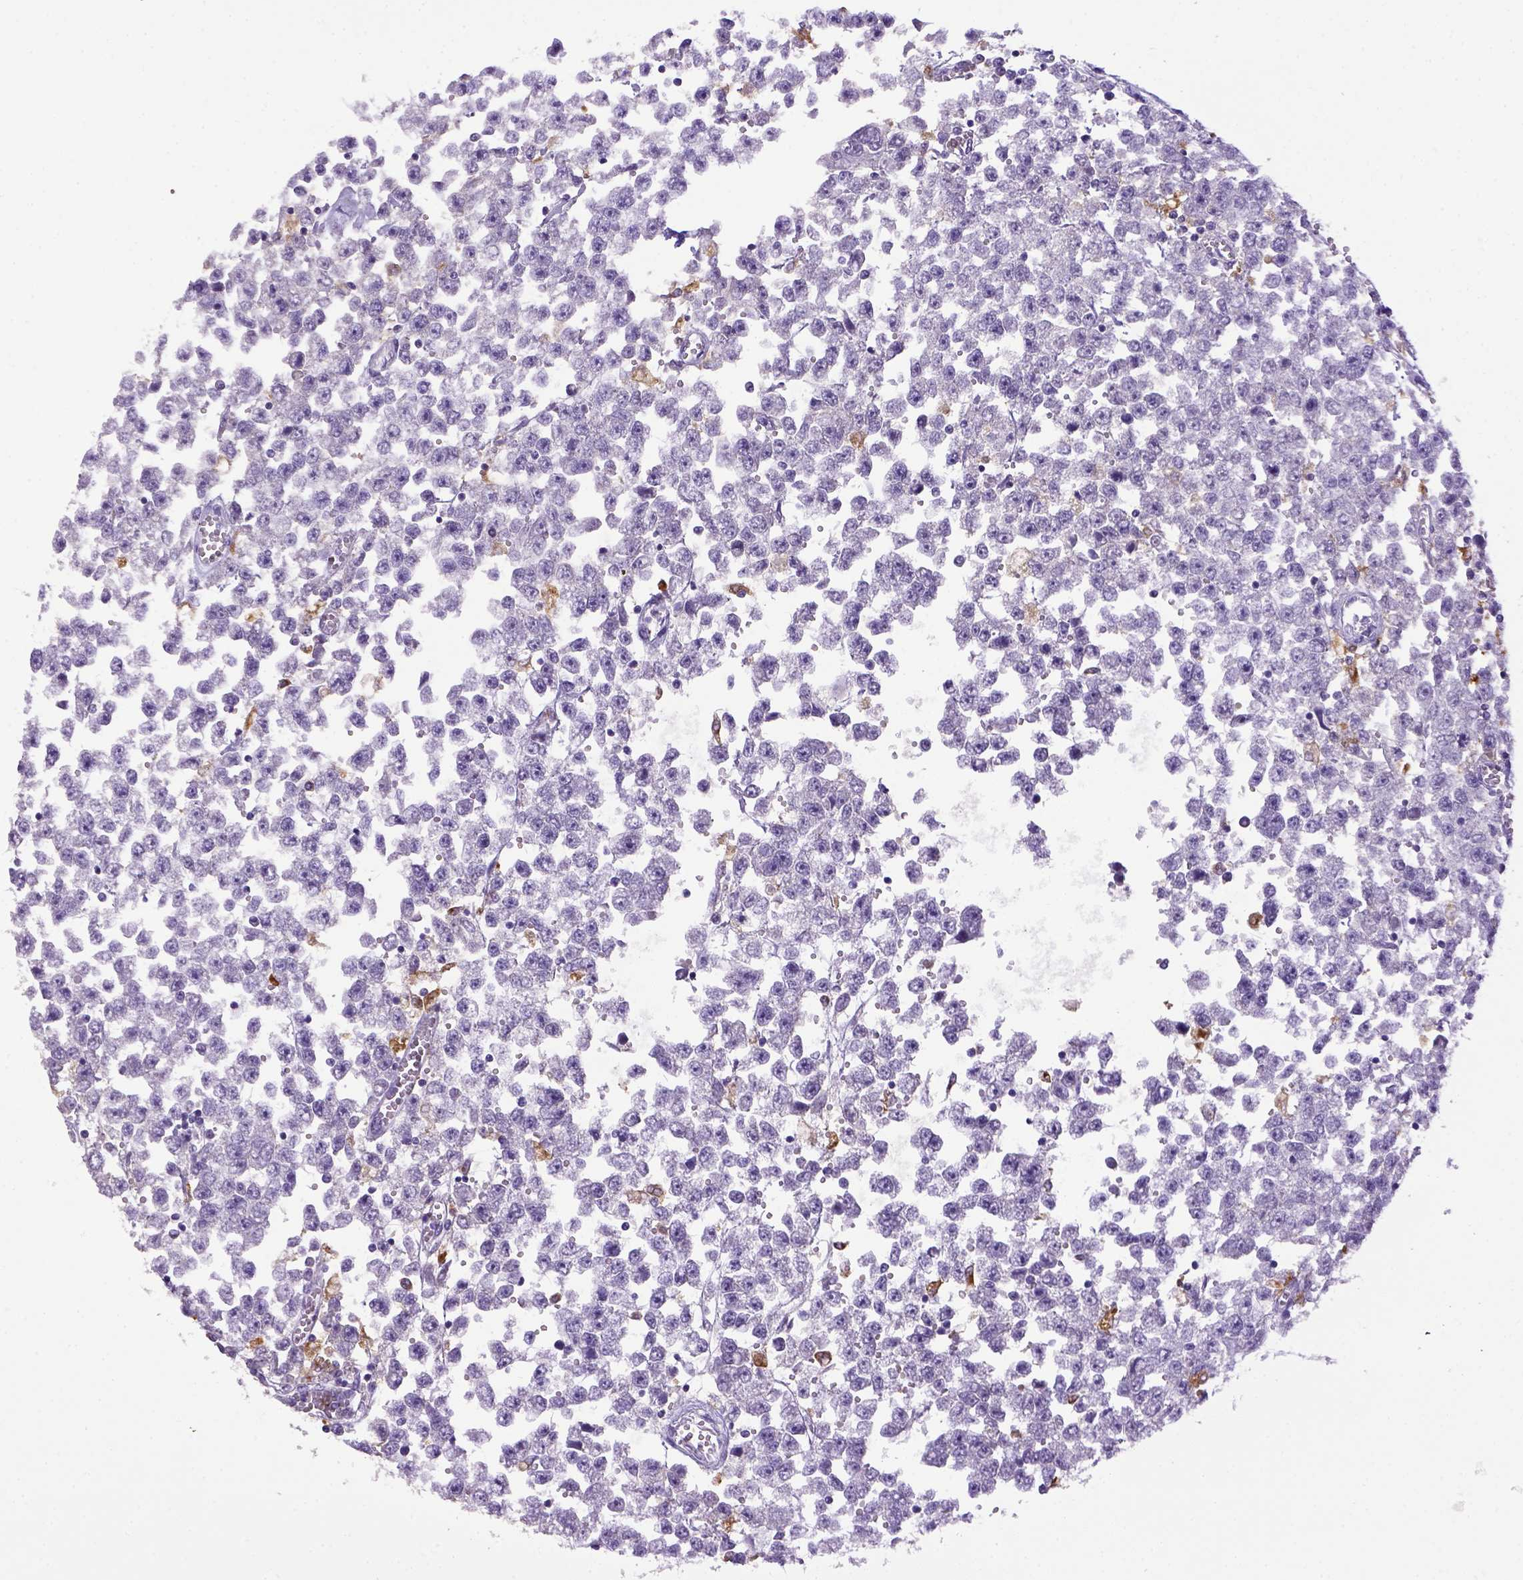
{"staining": {"intensity": "negative", "quantity": "none", "location": "none"}, "tissue": "testis cancer", "cell_type": "Tumor cells", "image_type": "cancer", "snomed": [{"axis": "morphology", "description": "Seminoma, NOS"}, {"axis": "topography", "description": "Testis"}], "caption": "Immunohistochemistry (IHC) micrograph of neoplastic tissue: human seminoma (testis) stained with DAB demonstrates no significant protein staining in tumor cells. (Stains: DAB (3,3'-diaminobenzidine) IHC with hematoxylin counter stain, Microscopy: brightfield microscopy at high magnification).", "gene": "CD68", "patient": {"sex": "male", "age": 34}}